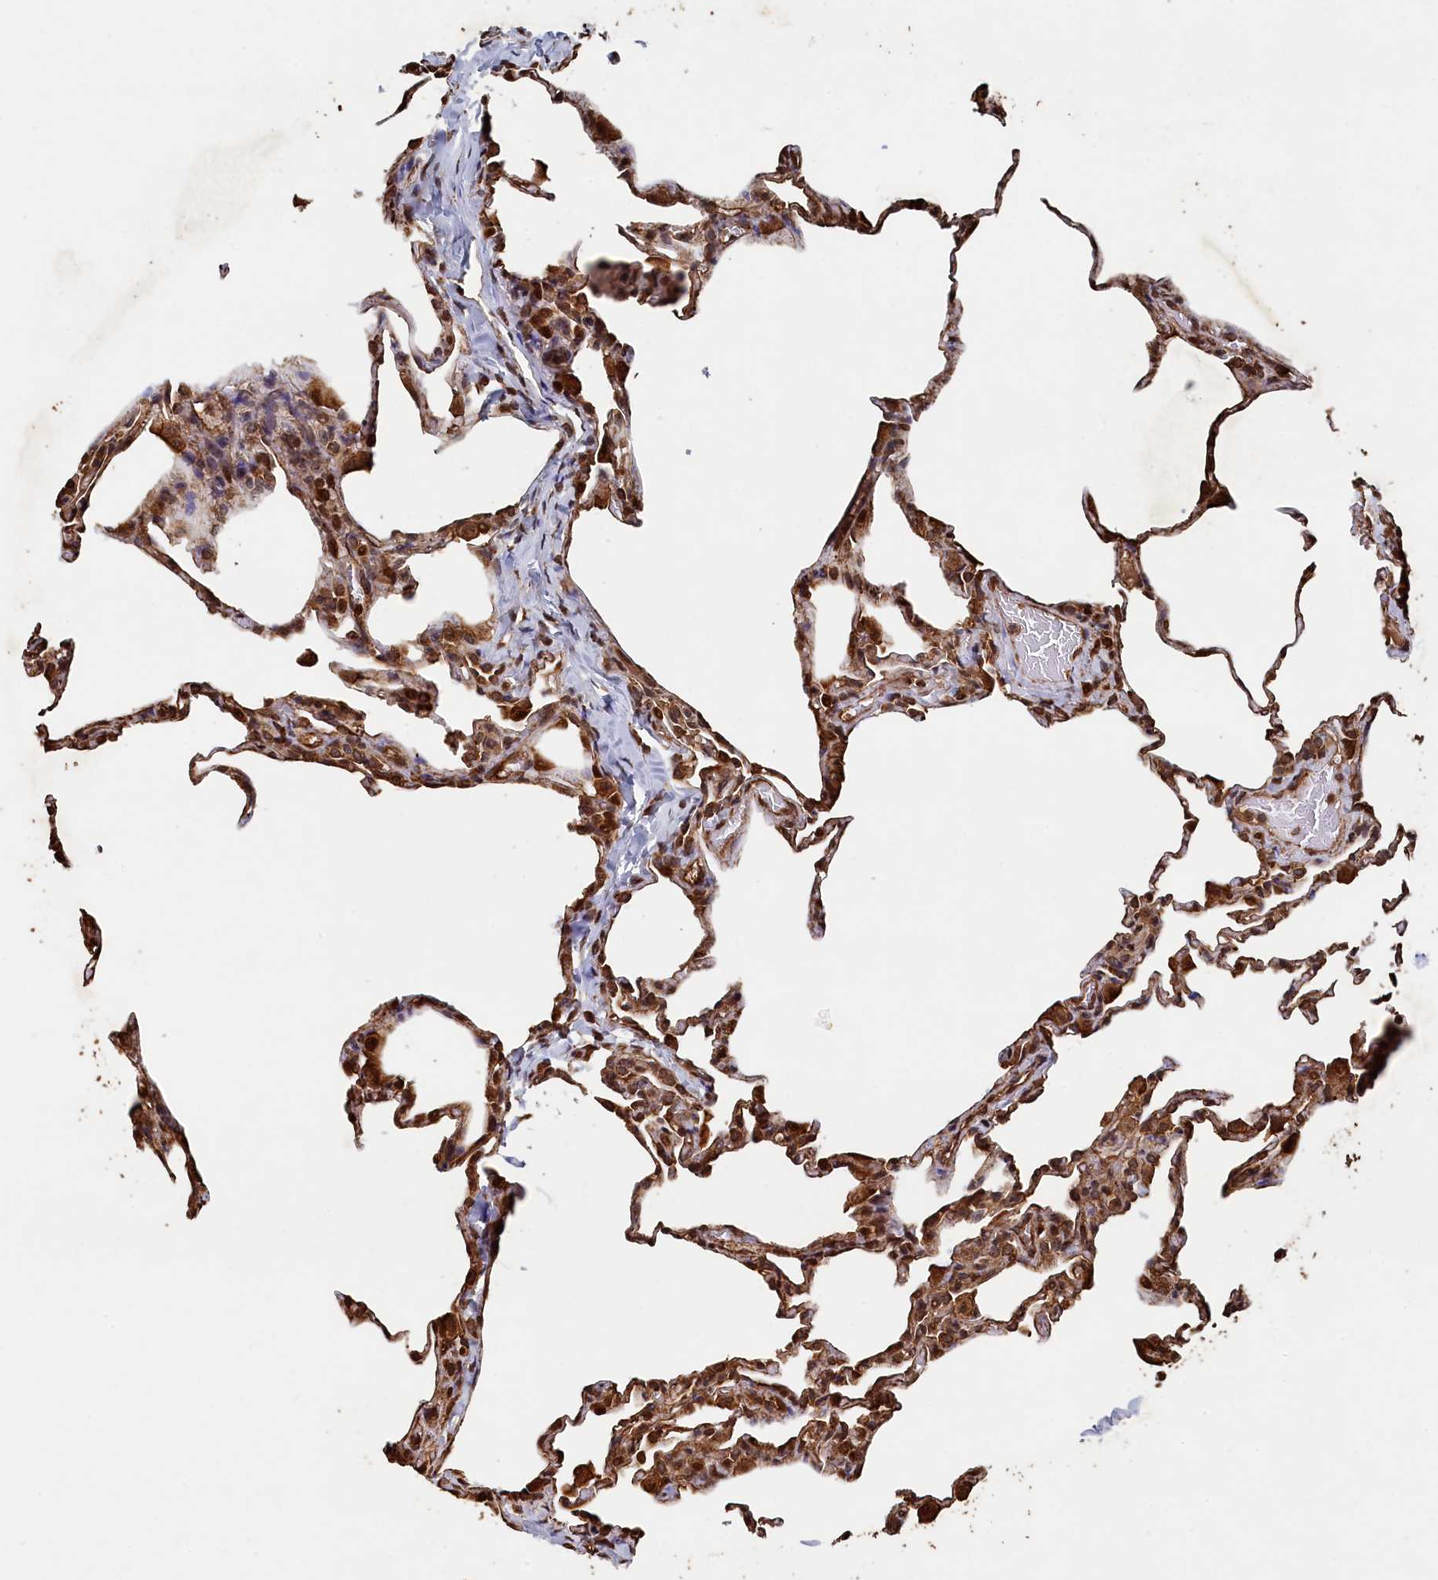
{"staining": {"intensity": "moderate", "quantity": ">75%", "location": "cytoplasmic/membranous"}, "tissue": "lung", "cell_type": "Alveolar cells", "image_type": "normal", "snomed": [{"axis": "morphology", "description": "Normal tissue, NOS"}, {"axis": "topography", "description": "Lung"}], "caption": "This is a micrograph of immunohistochemistry staining of unremarkable lung, which shows moderate staining in the cytoplasmic/membranous of alveolar cells.", "gene": "PIGN", "patient": {"sex": "male", "age": 20}}